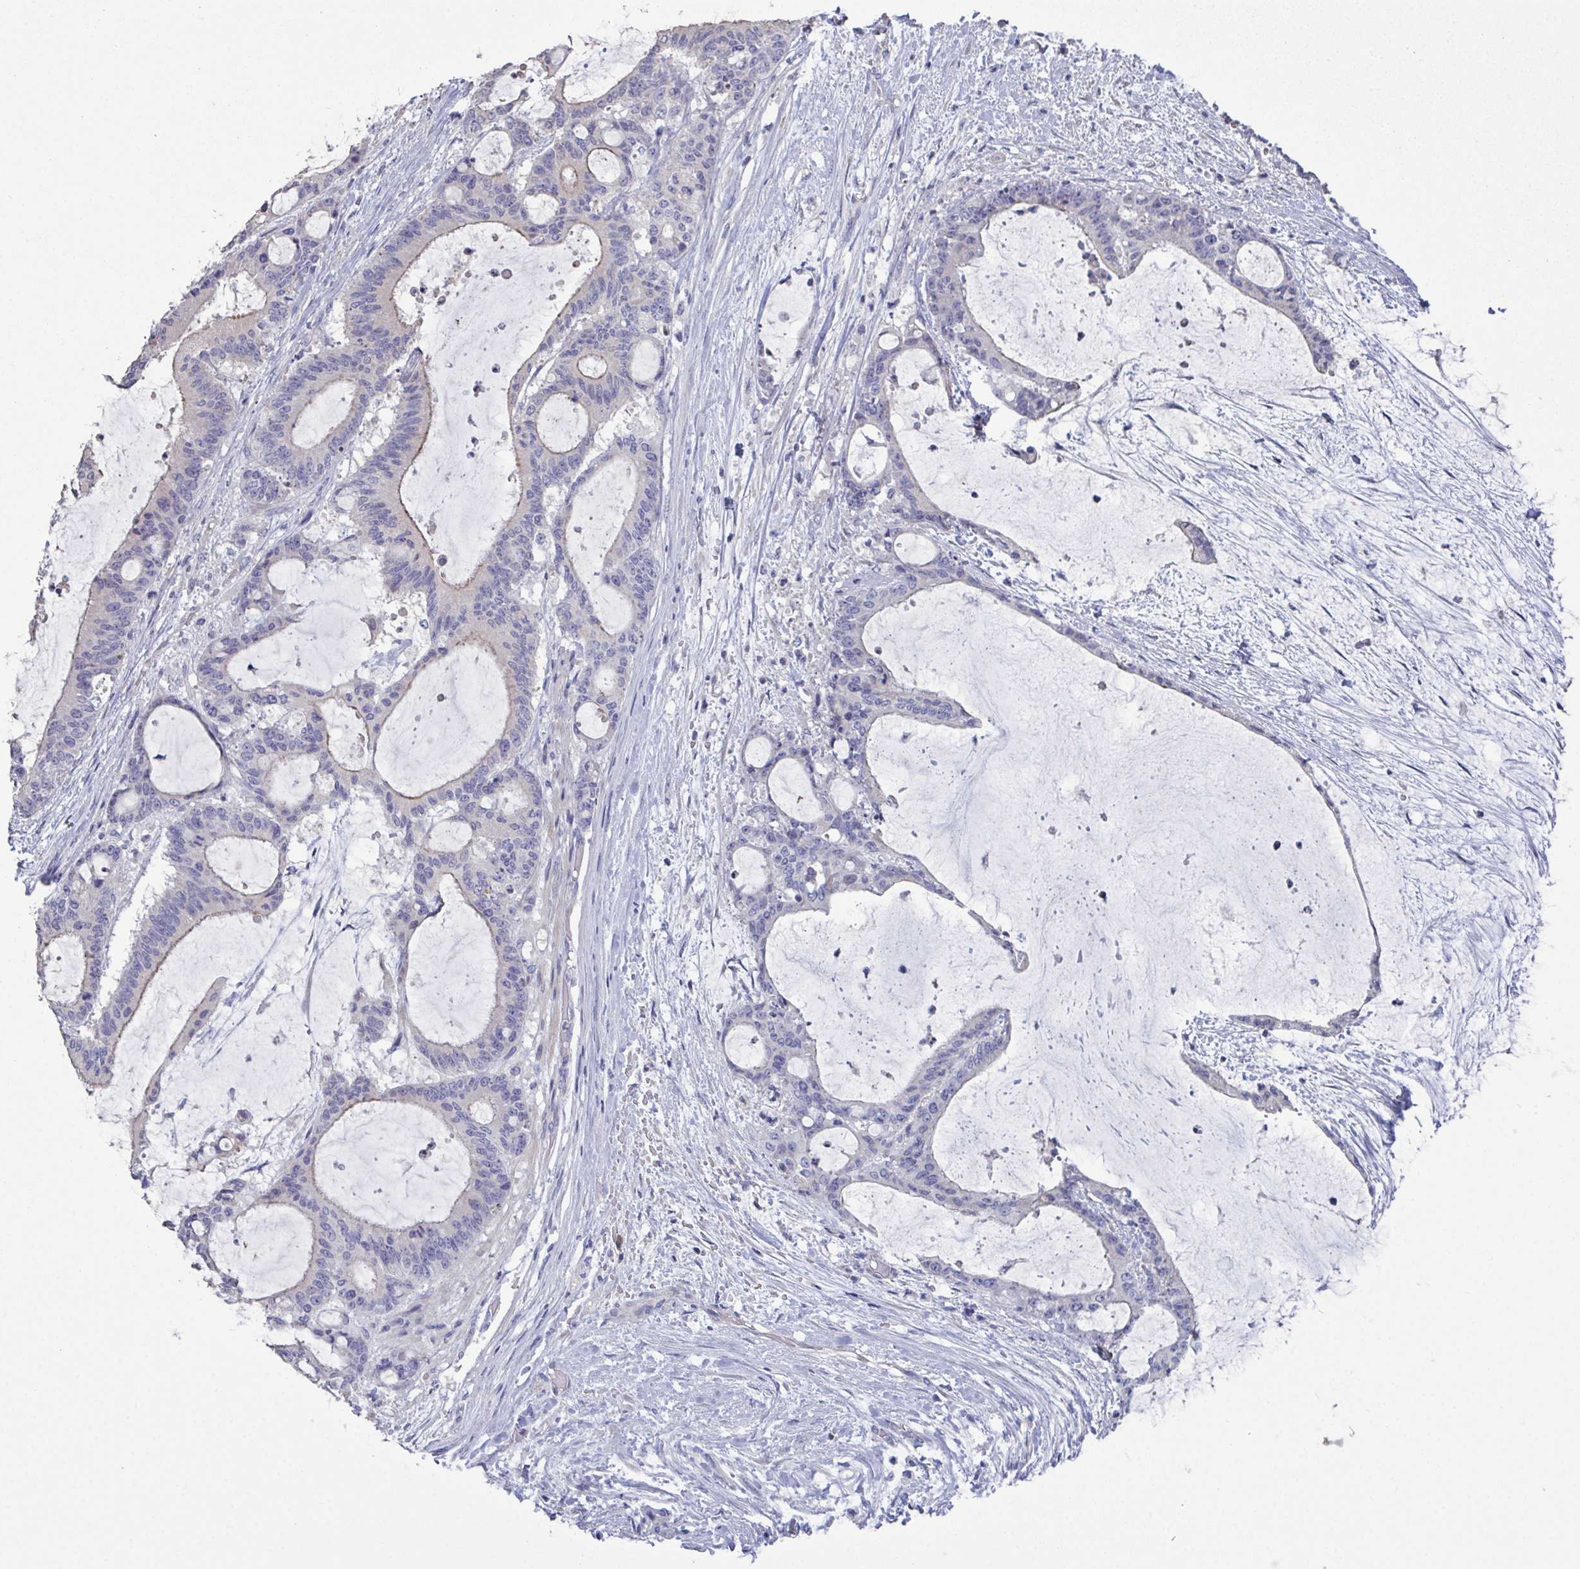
{"staining": {"intensity": "negative", "quantity": "none", "location": "none"}, "tissue": "liver cancer", "cell_type": "Tumor cells", "image_type": "cancer", "snomed": [{"axis": "morphology", "description": "Normal tissue, NOS"}, {"axis": "morphology", "description": "Cholangiocarcinoma"}, {"axis": "topography", "description": "Liver"}, {"axis": "topography", "description": "Peripheral nerve tissue"}], "caption": "This micrograph is of liver cancer stained with IHC to label a protein in brown with the nuclei are counter-stained blue. There is no staining in tumor cells.", "gene": "GLDC", "patient": {"sex": "female", "age": 73}}